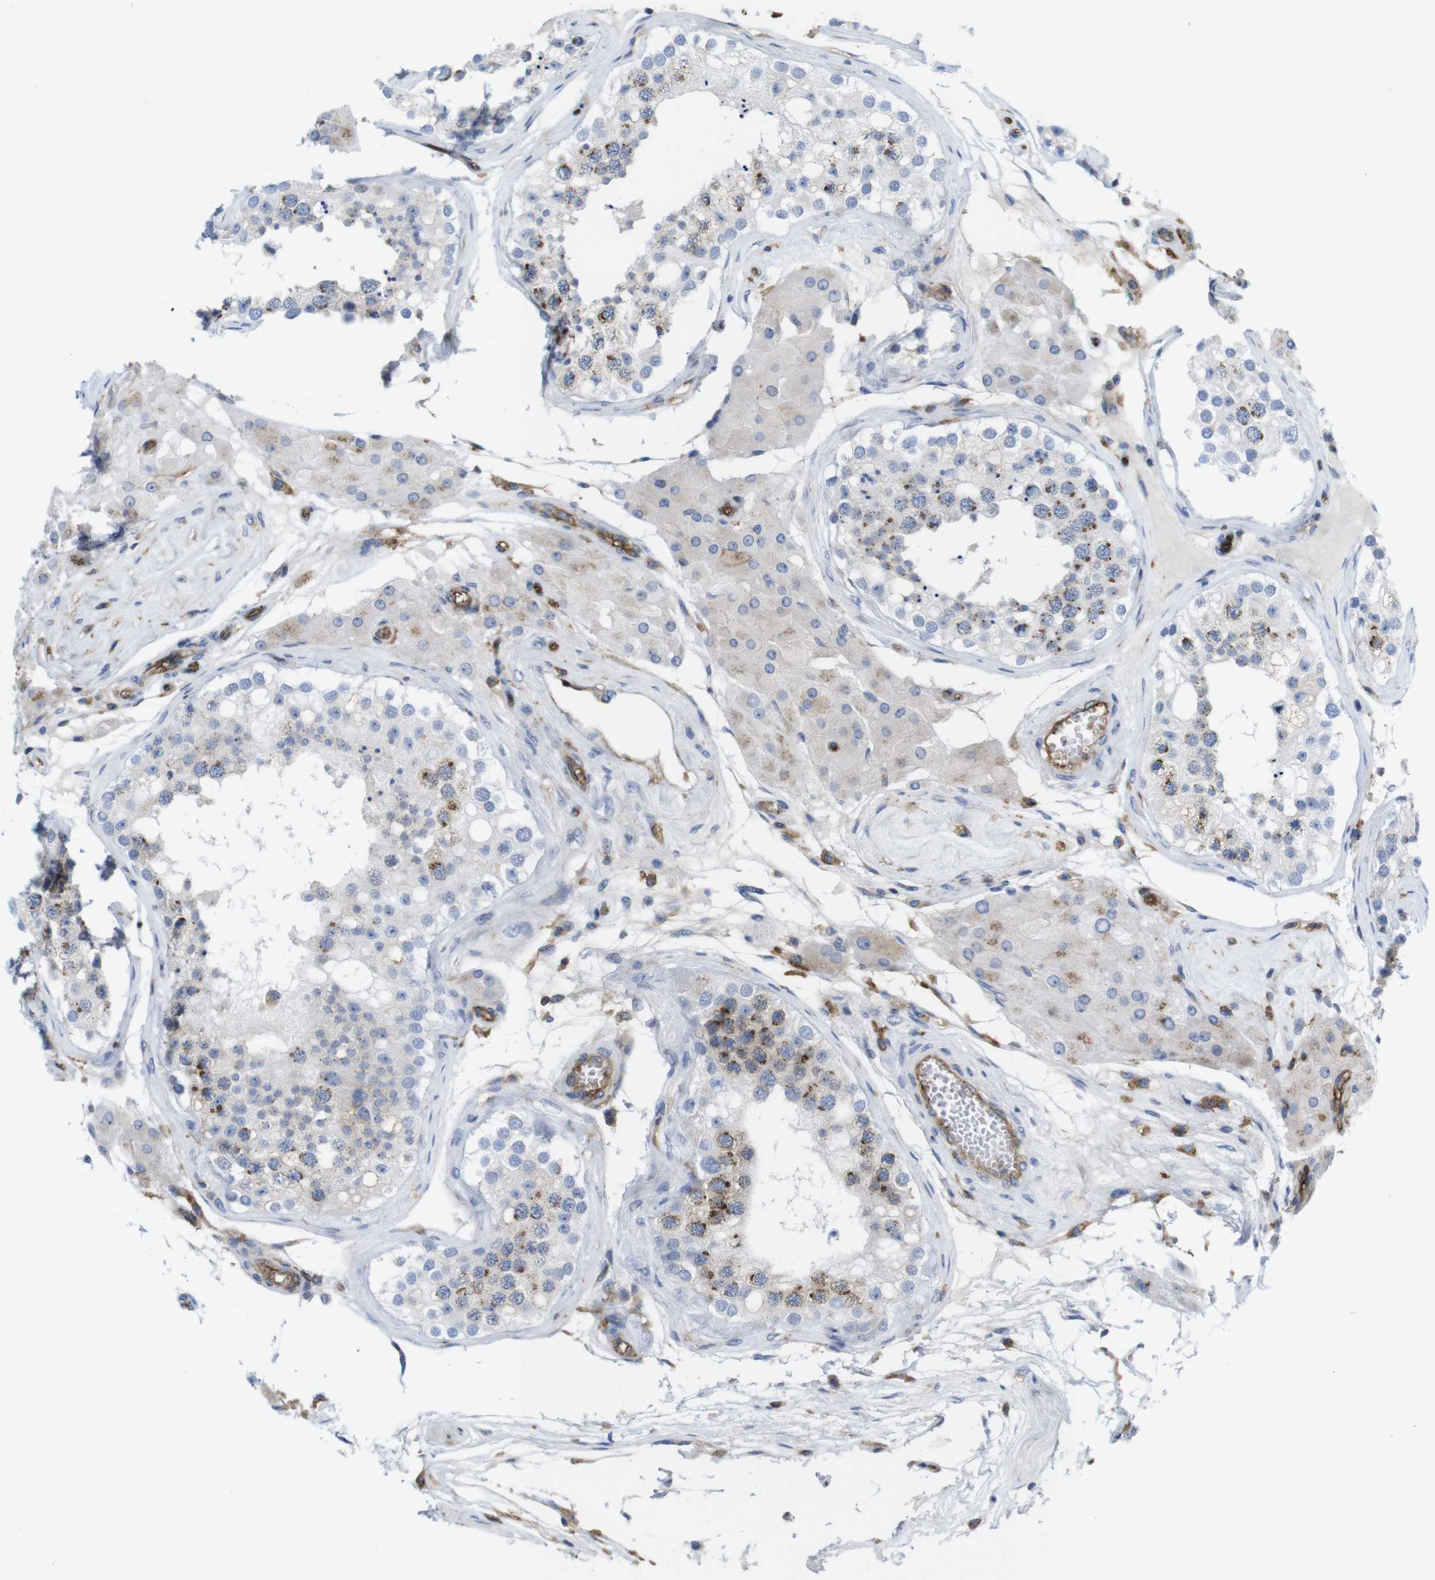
{"staining": {"intensity": "moderate", "quantity": "<25%", "location": "cytoplasmic/membranous"}, "tissue": "testis", "cell_type": "Cells in seminiferous ducts", "image_type": "normal", "snomed": [{"axis": "morphology", "description": "Normal tissue, NOS"}, {"axis": "topography", "description": "Testis"}], "caption": "Testis stained with immunohistochemistry demonstrates moderate cytoplasmic/membranous positivity in about <25% of cells in seminiferous ducts. (DAB (3,3'-diaminobenzidine) IHC, brown staining for protein, blue staining for nuclei).", "gene": "CCR6", "patient": {"sex": "male", "age": 68}}